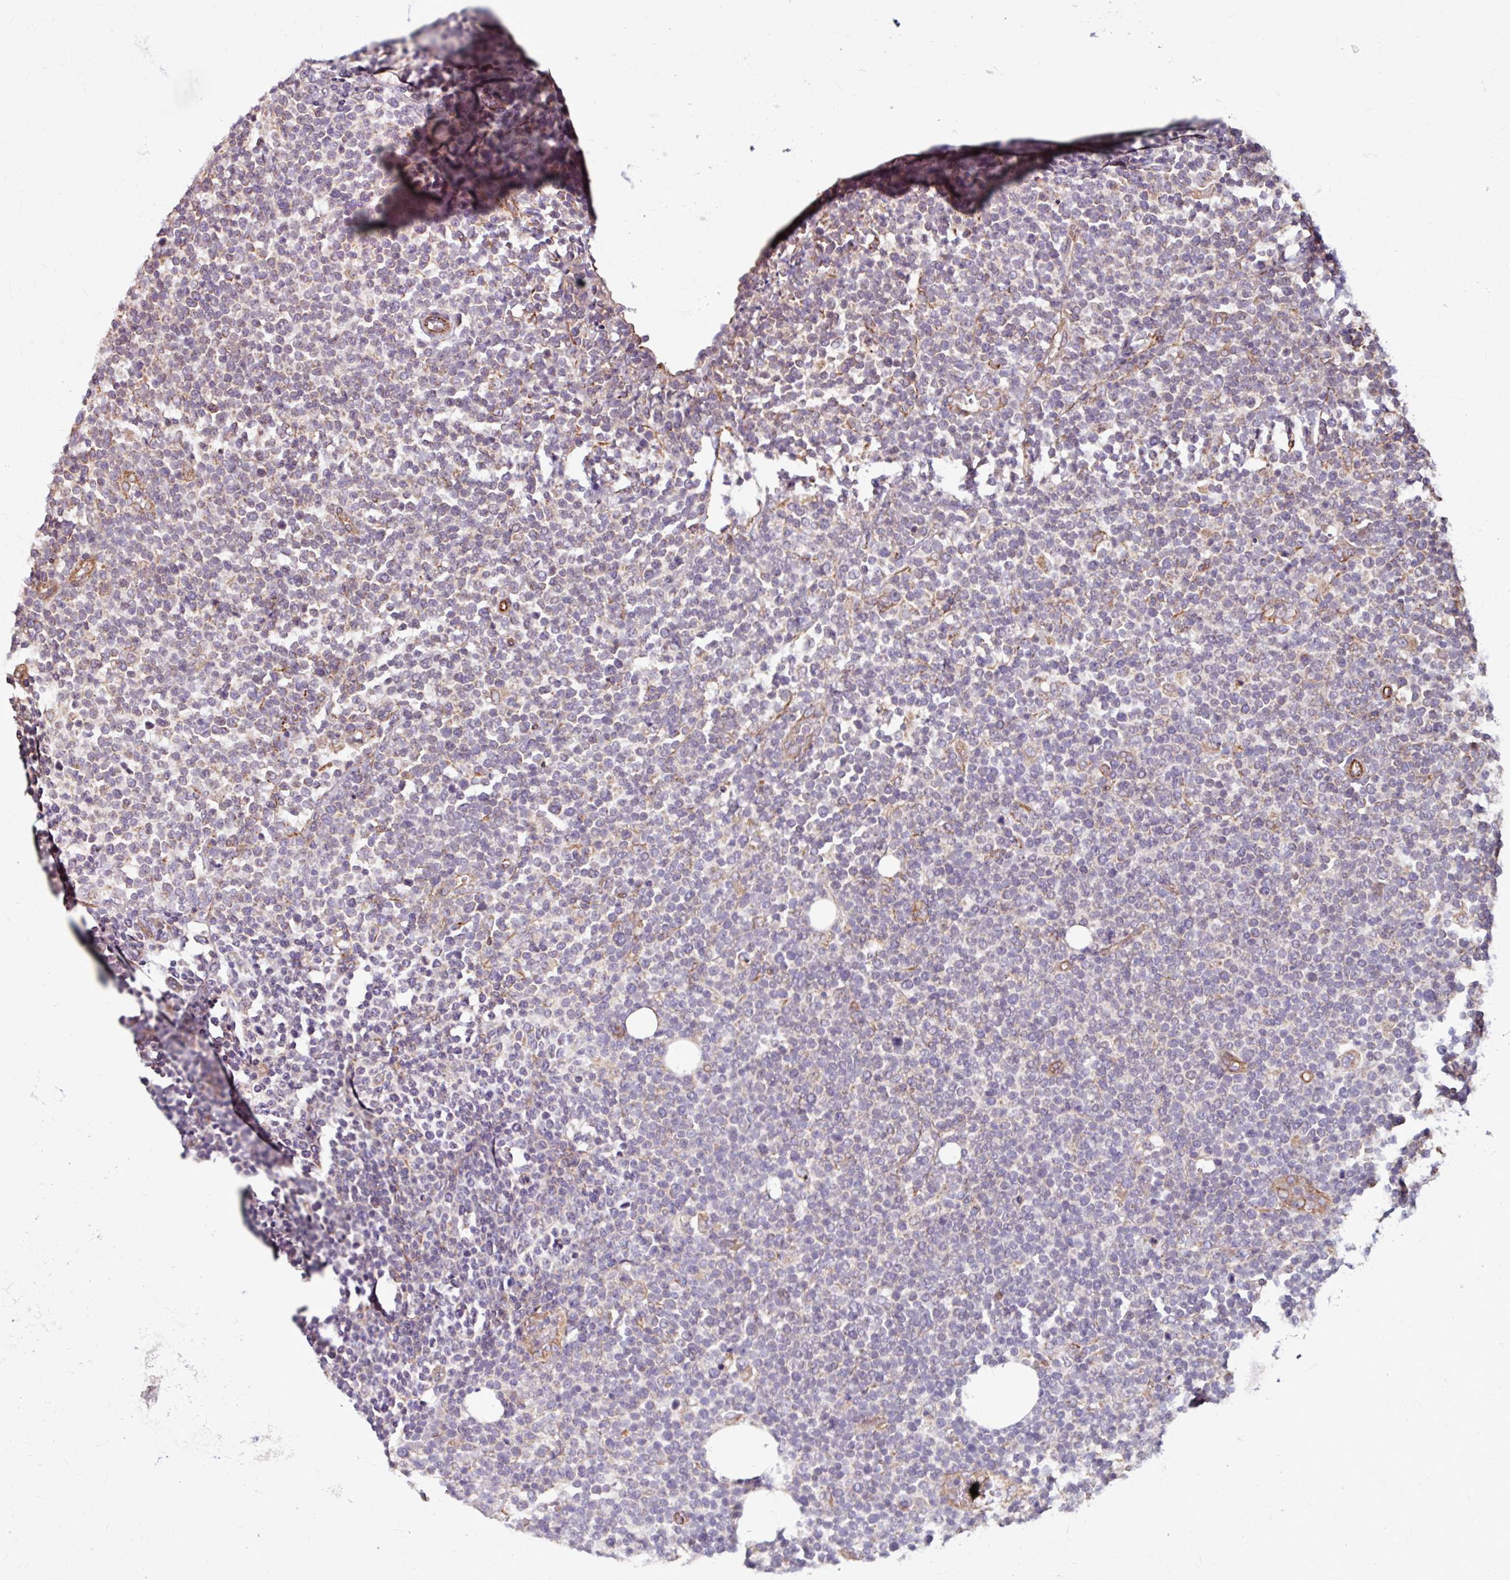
{"staining": {"intensity": "negative", "quantity": "none", "location": "none"}, "tissue": "lymphoma", "cell_type": "Tumor cells", "image_type": "cancer", "snomed": [{"axis": "morphology", "description": "Malignant lymphoma, non-Hodgkin's type, High grade"}, {"axis": "topography", "description": "Lymph node"}], "caption": "A high-resolution photomicrograph shows immunohistochemistry staining of lymphoma, which reveals no significant expression in tumor cells. (DAB (3,3'-diaminobenzidine) immunohistochemistry with hematoxylin counter stain).", "gene": "DAAM2", "patient": {"sex": "male", "age": 61}}